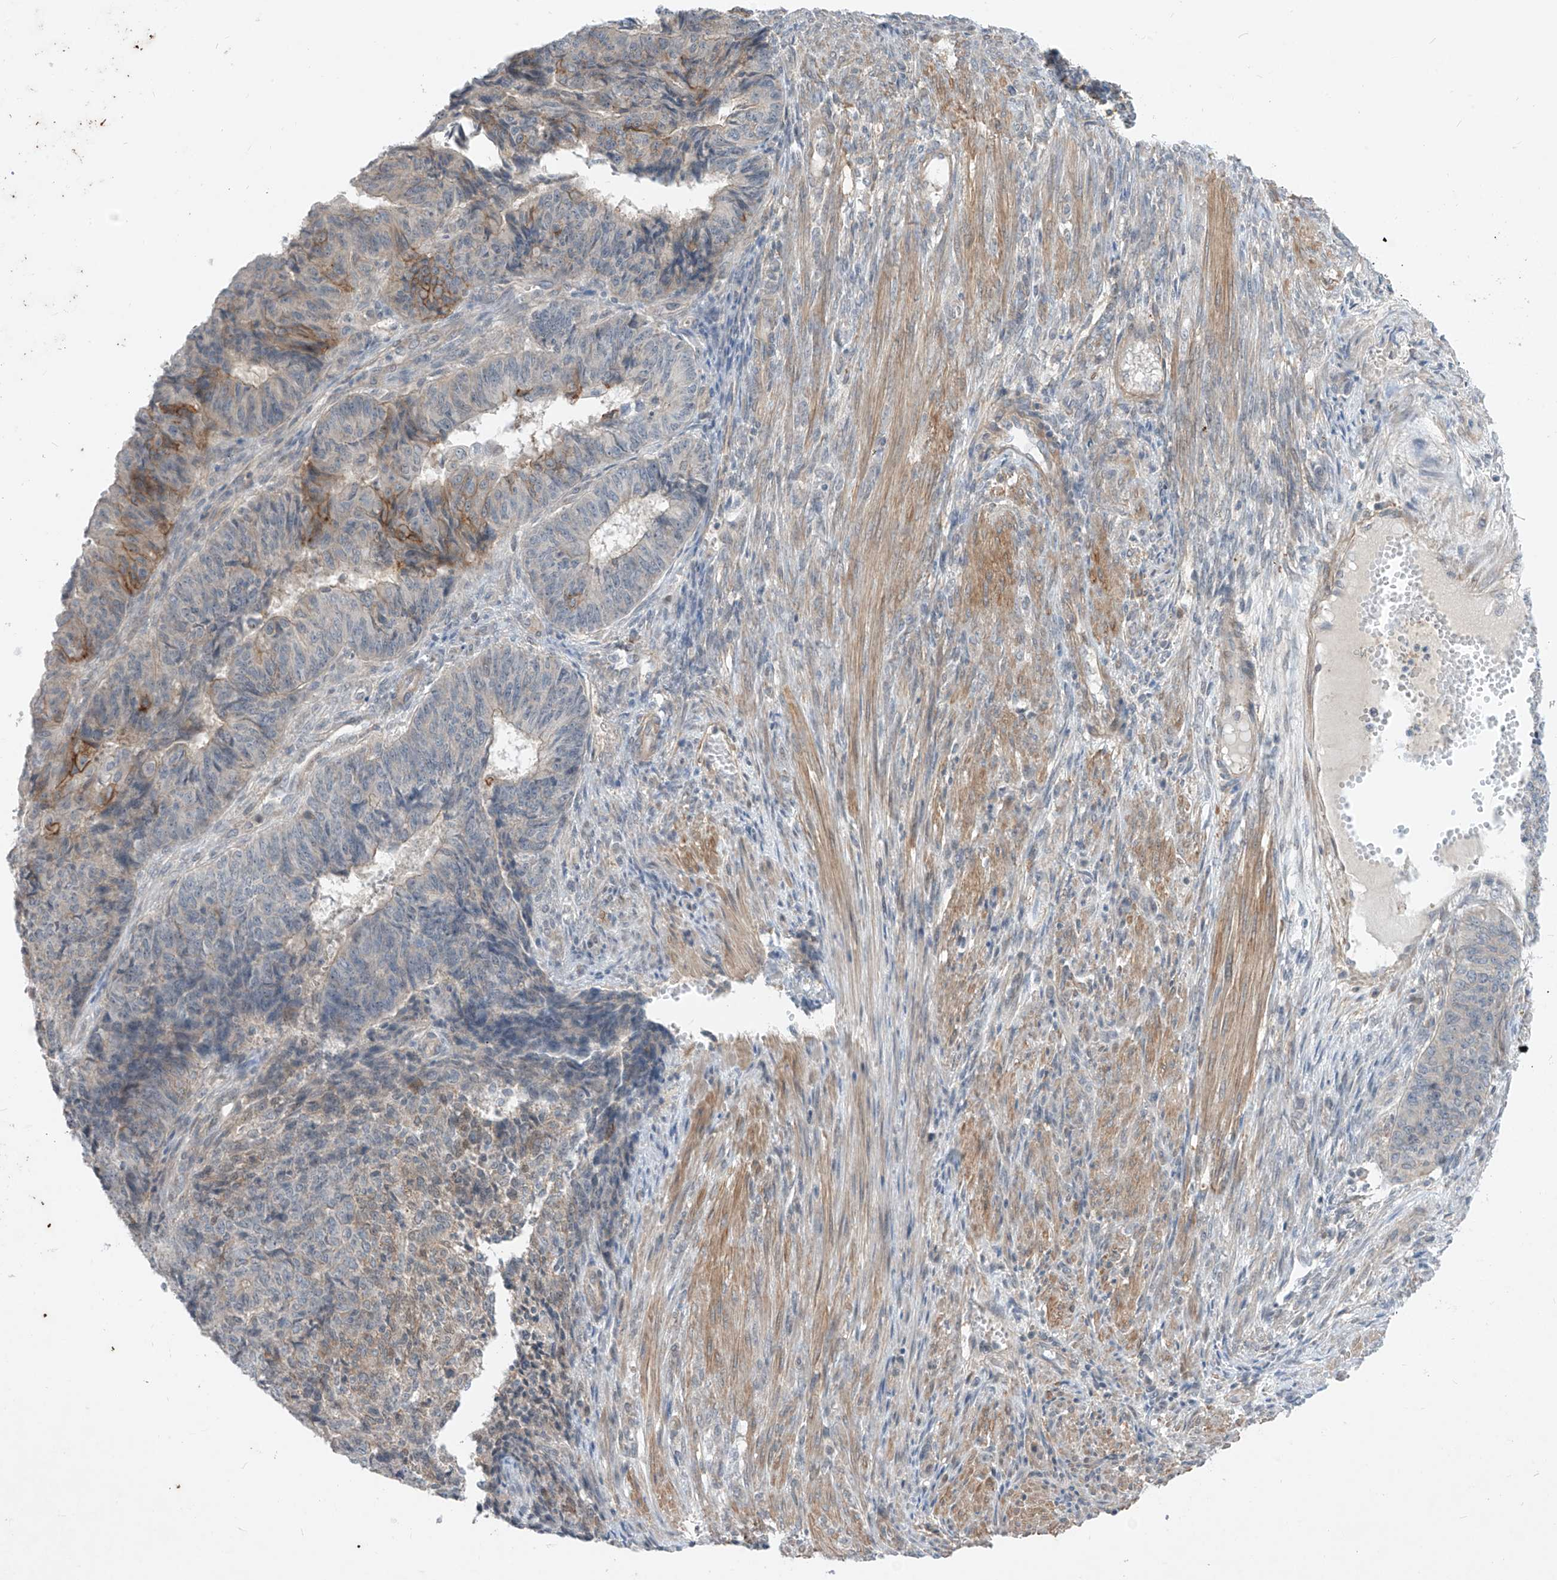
{"staining": {"intensity": "moderate", "quantity": "<25%", "location": "cytoplasmic/membranous"}, "tissue": "endometrial cancer", "cell_type": "Tumor cells", "image_type": "cancer", "snomed": [{"axis": "morphology", "description": "Adenocarcinoma, NOS"}, {"axis": "topography", "description": "Endometrium"}], "caption": "Immunohistochemical staining of human endometrial adenocarcinoma shows moderate cytoplasmic/membranous protein expression in approximately <25% of tumor cells.", "gene": "ABLIM2", "patient": {"sex": "female", "age": 32}}